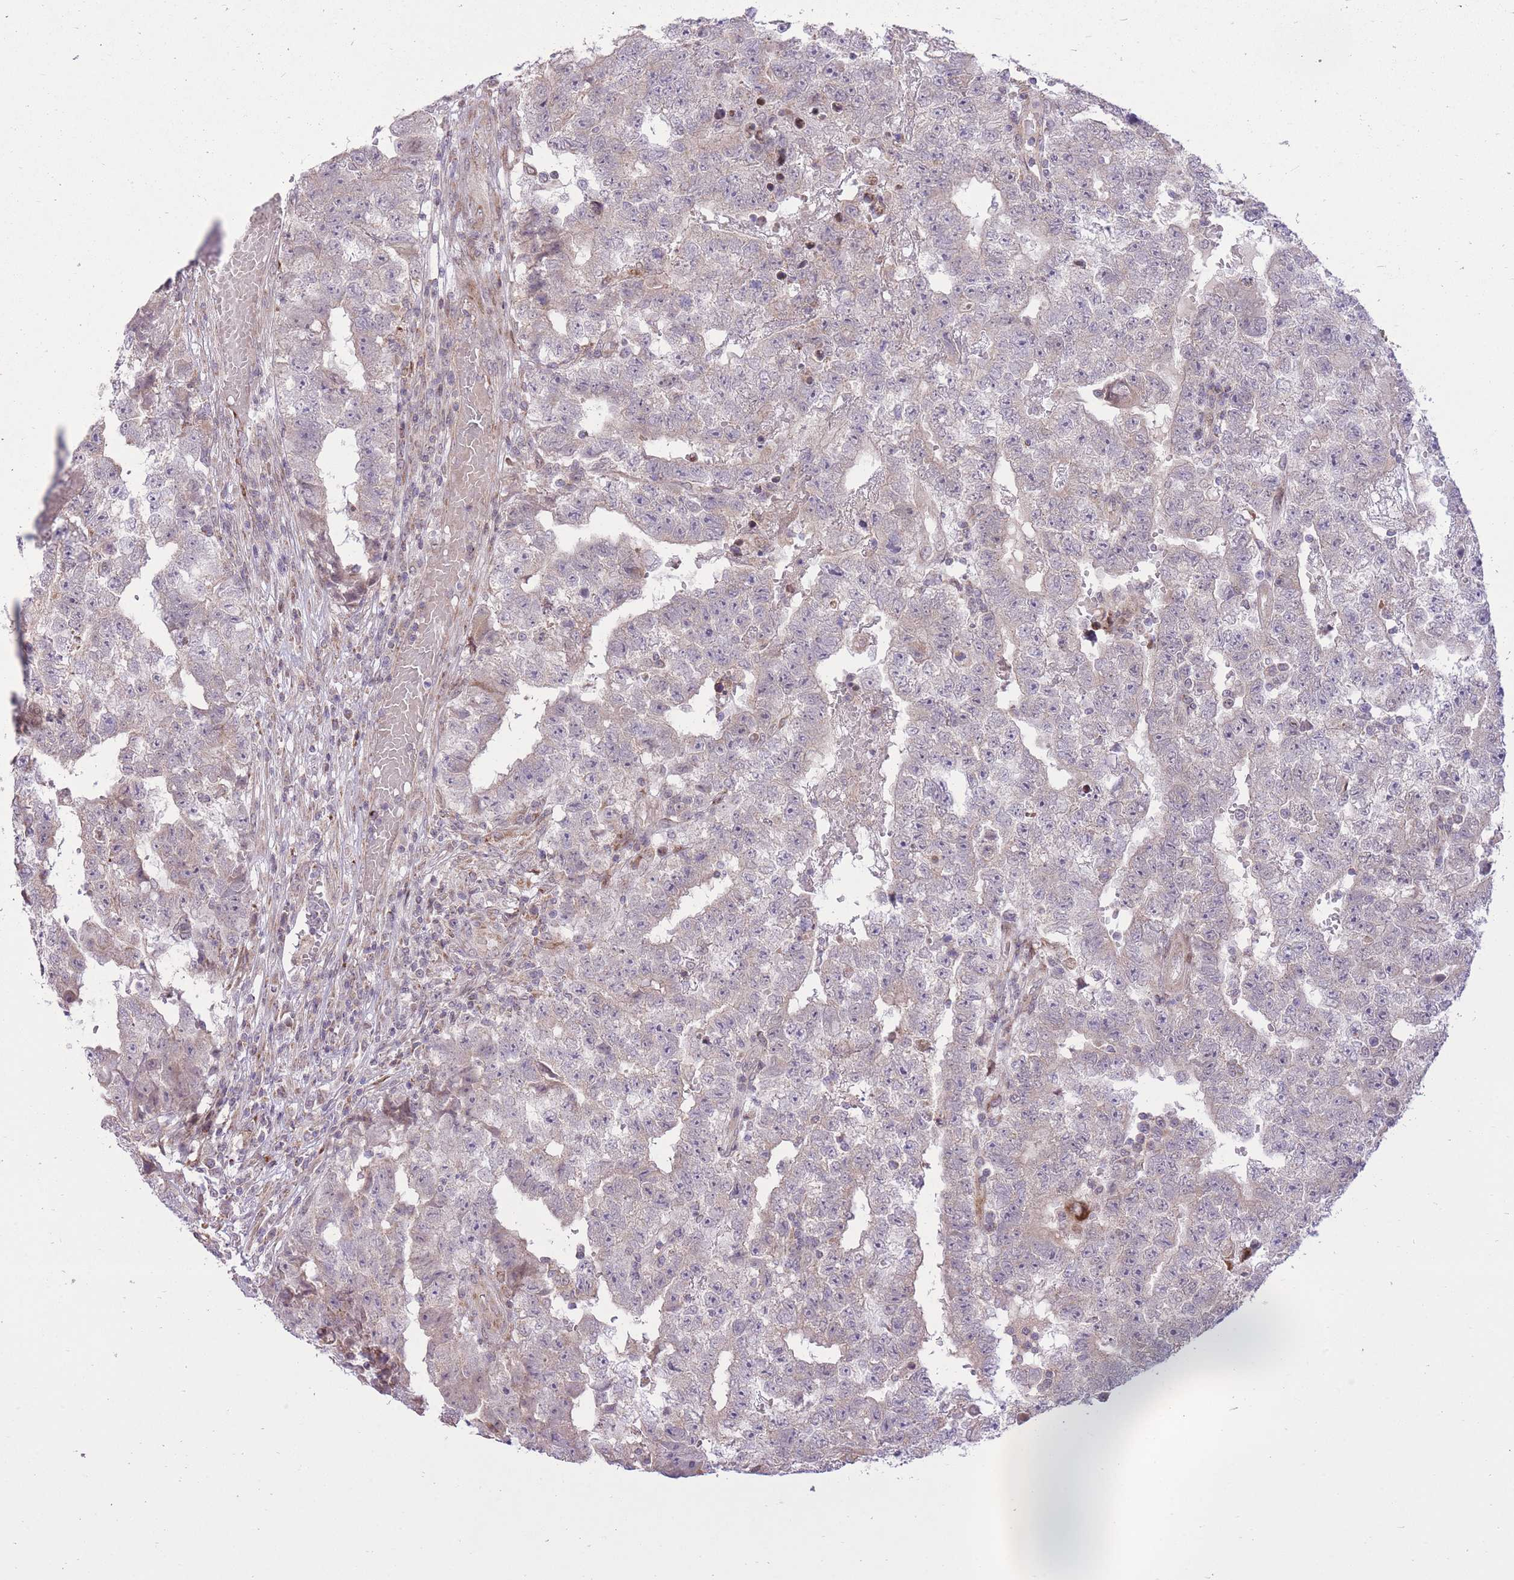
{"staining": {"intensity": "negative", "quantity": "none", "location": "none"}, "tissue": "testis cancer", "cell_type": "Tumor cells", "image_type": "cancer", "snomed": [{"axis": "morphology", "description": "Carcinoma, Embryonal, NOS"}, {"axis": "topography", "description": "Testis"}], "caption": "IHC histopathology image of testis cancer stained for a protein (brown), which shows no expression in tumor cells.", "gene": "SLC4A4", "patient": {"sex": "male", "age": 25}}